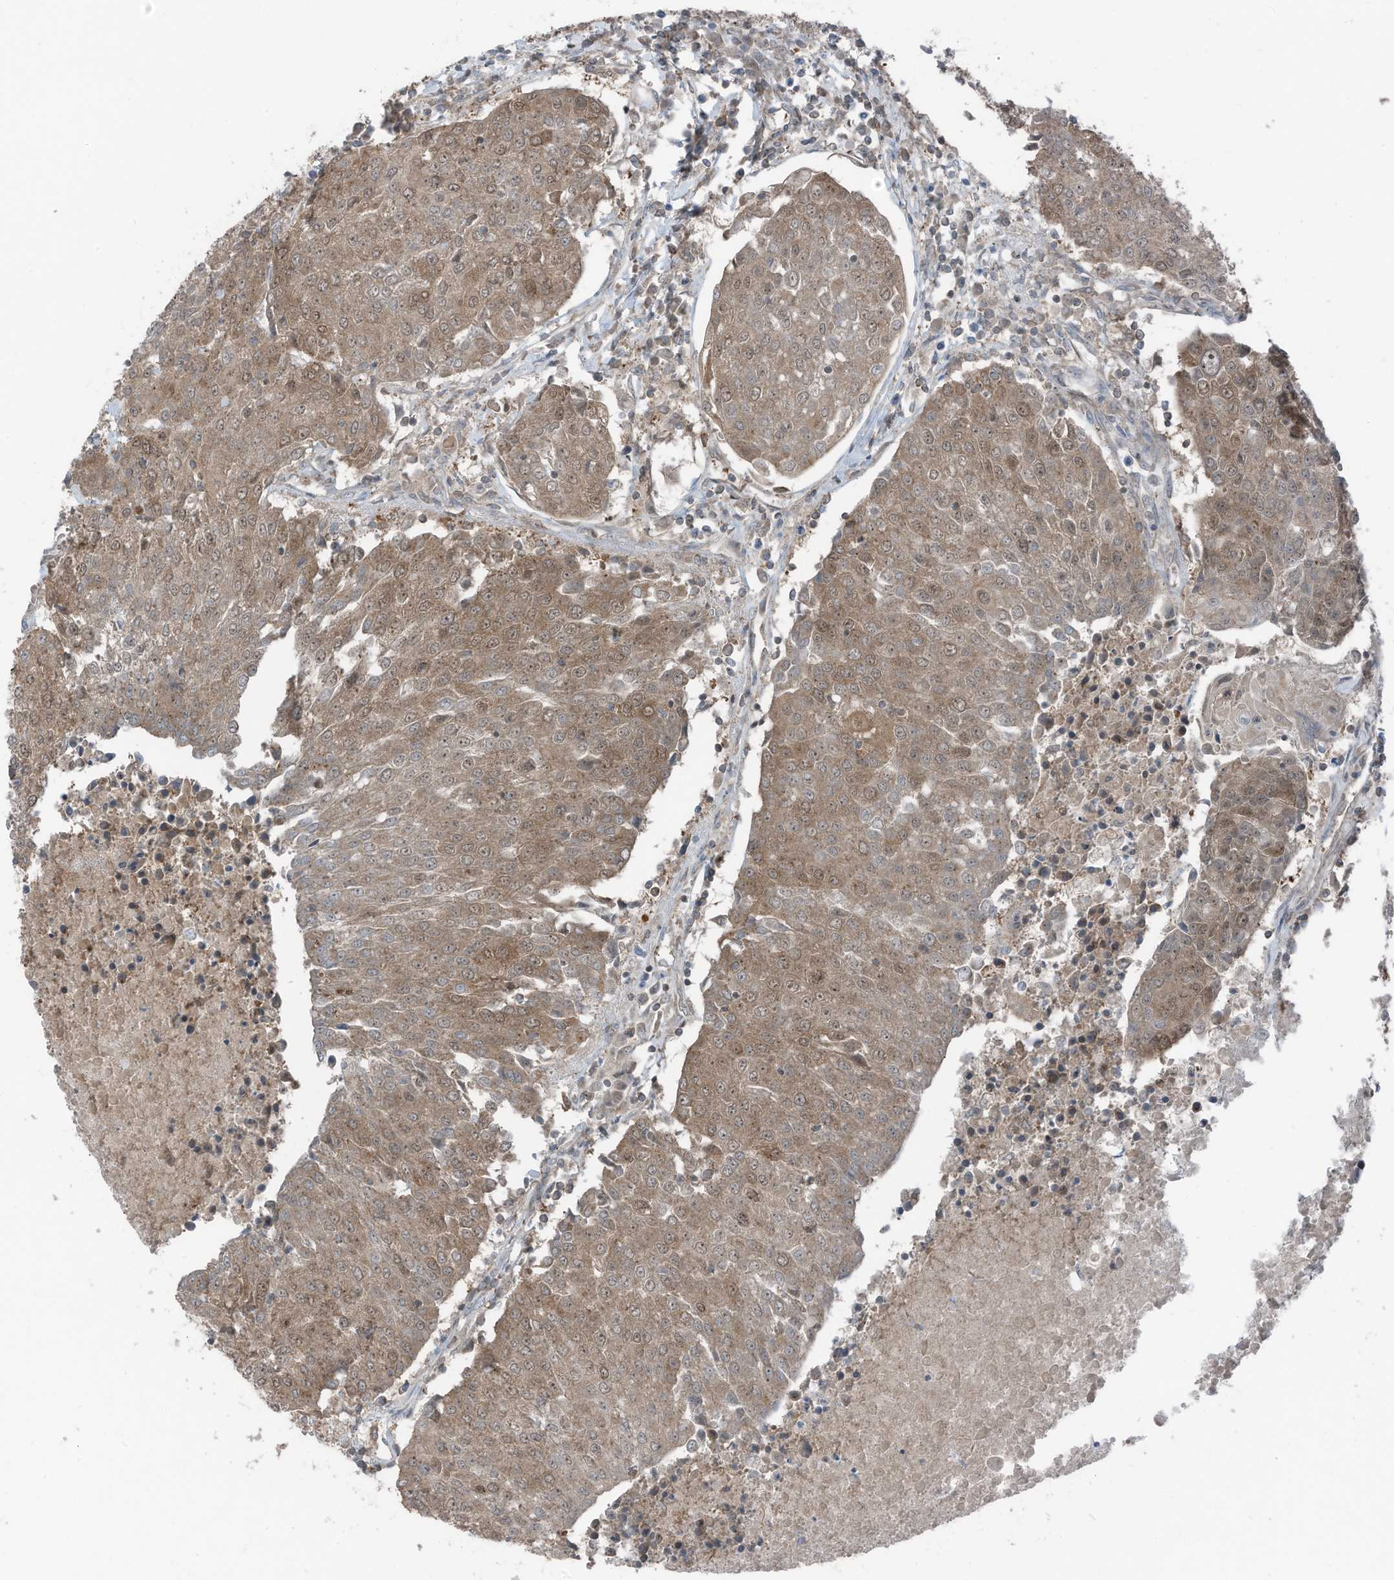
{"staining": {"intensity": "moderate", "quantity": ">75%", "location": "cytoplasmic/membranous"}, "tissue": "urothelial cancer", "cell_type": "Tumor cells", "image_type": "cancer", "snomed": [{"axis": "morphology", "description": "Urothelial carcinoma, High grade"}, {"axis": "topography", "description": "Urinary bladder"}], "caption": "Human urothelial cancer stained with a protein marker exhibits moderate staining in tumor cells.", "gene": "TXNDC9", "patient": {"sex": "female", "age": 85}}